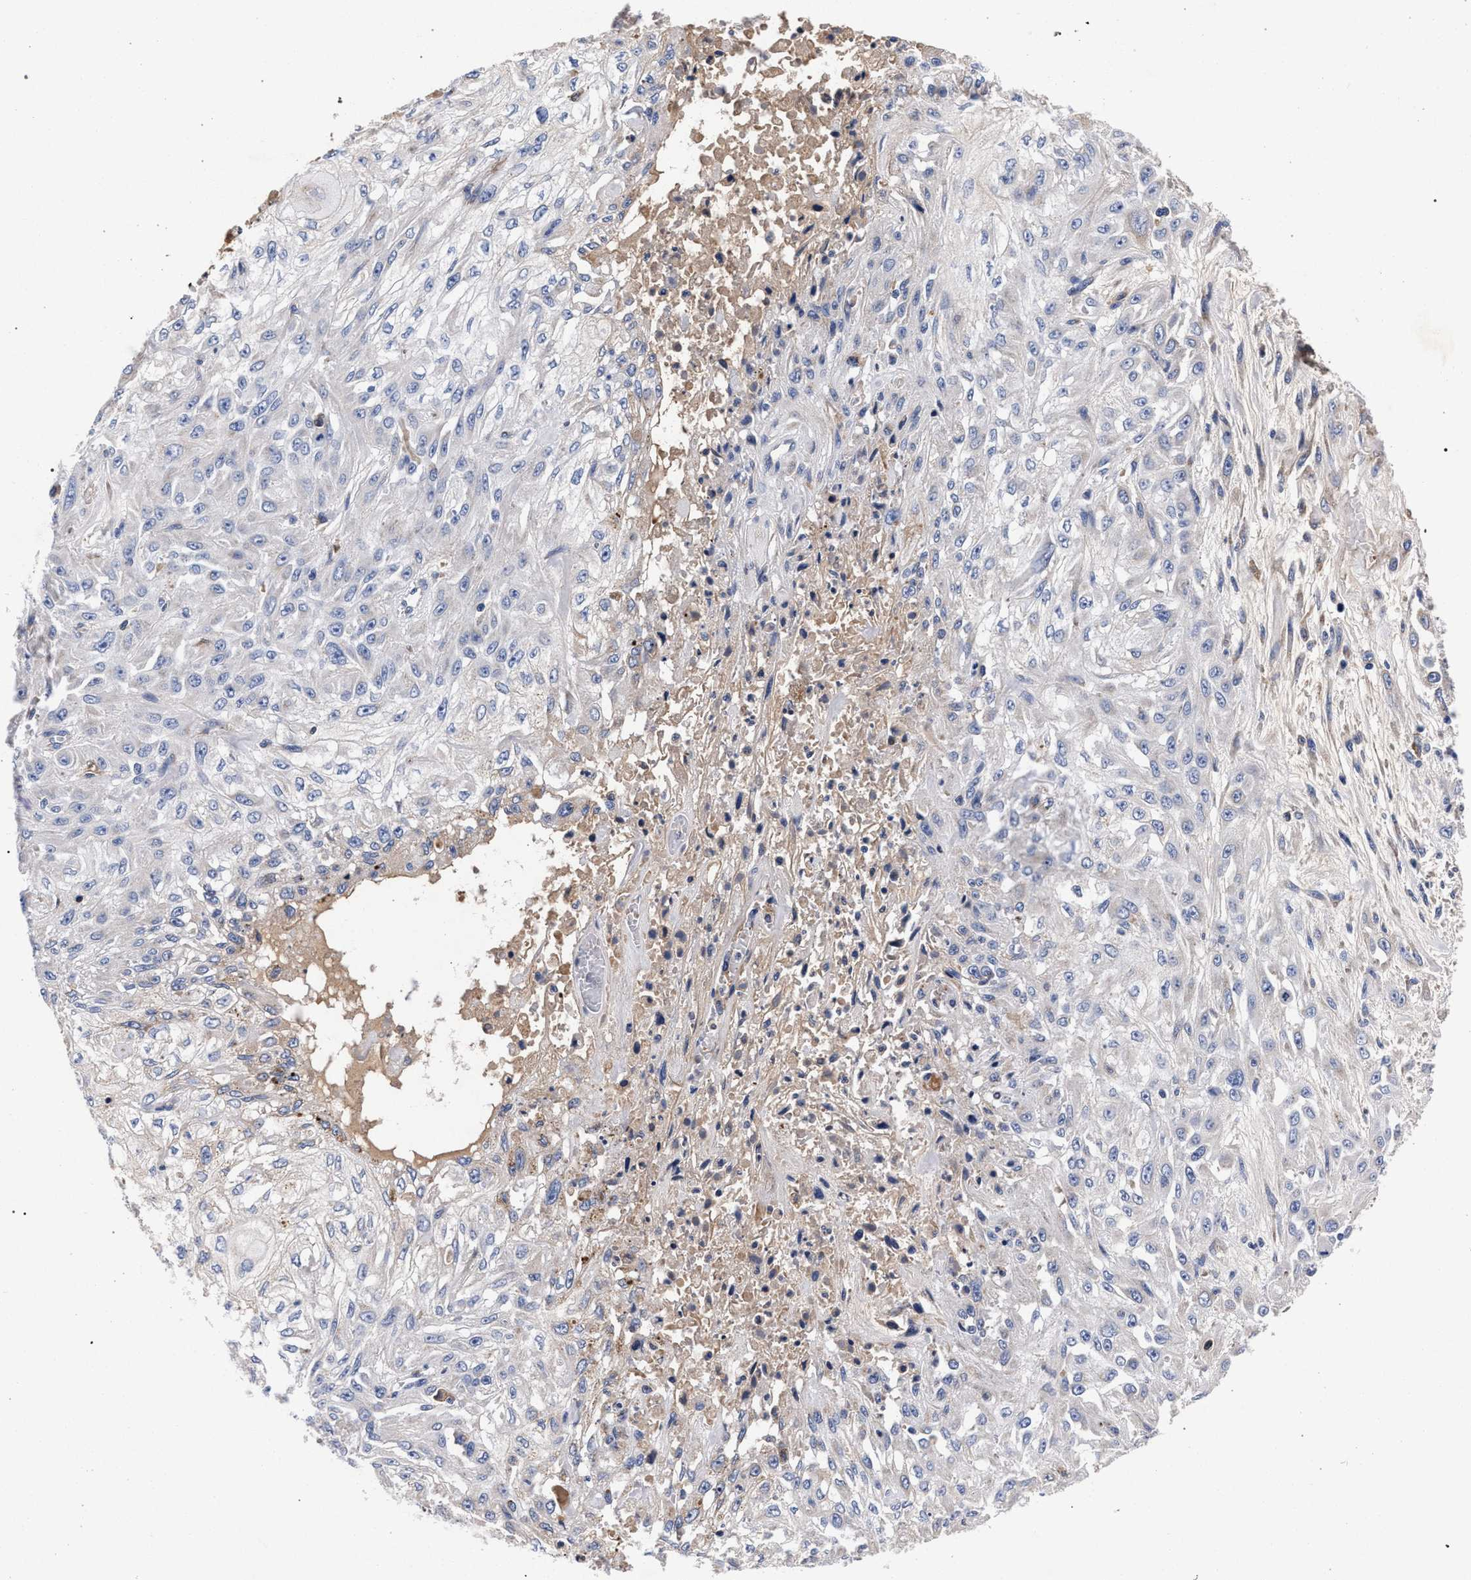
{"staining": {"intensity": "negative", "quantity": "none", "location": "none"}, "tissue": "skin cancer", "cell_type": "Tumor cells", "image_type": "cancer", "snomed": [{"axis": "morphology", "description": "Squamous cell carcinoma, NOS"}, {"axis": "morphology", "description": "Squamous cell carcinoma, metastatic, NOS"}, {"axis": "topography", "description": "Skin"}, {"axis": "topography", "description": "Lymph node"}], "caption": "This is an IHC histopathology image of skin cancer (squamous cell carcinoma). There is no expression in tumor cells.", "gene": "ACOX1", "patient": {"sex": "male", "age": 75}}